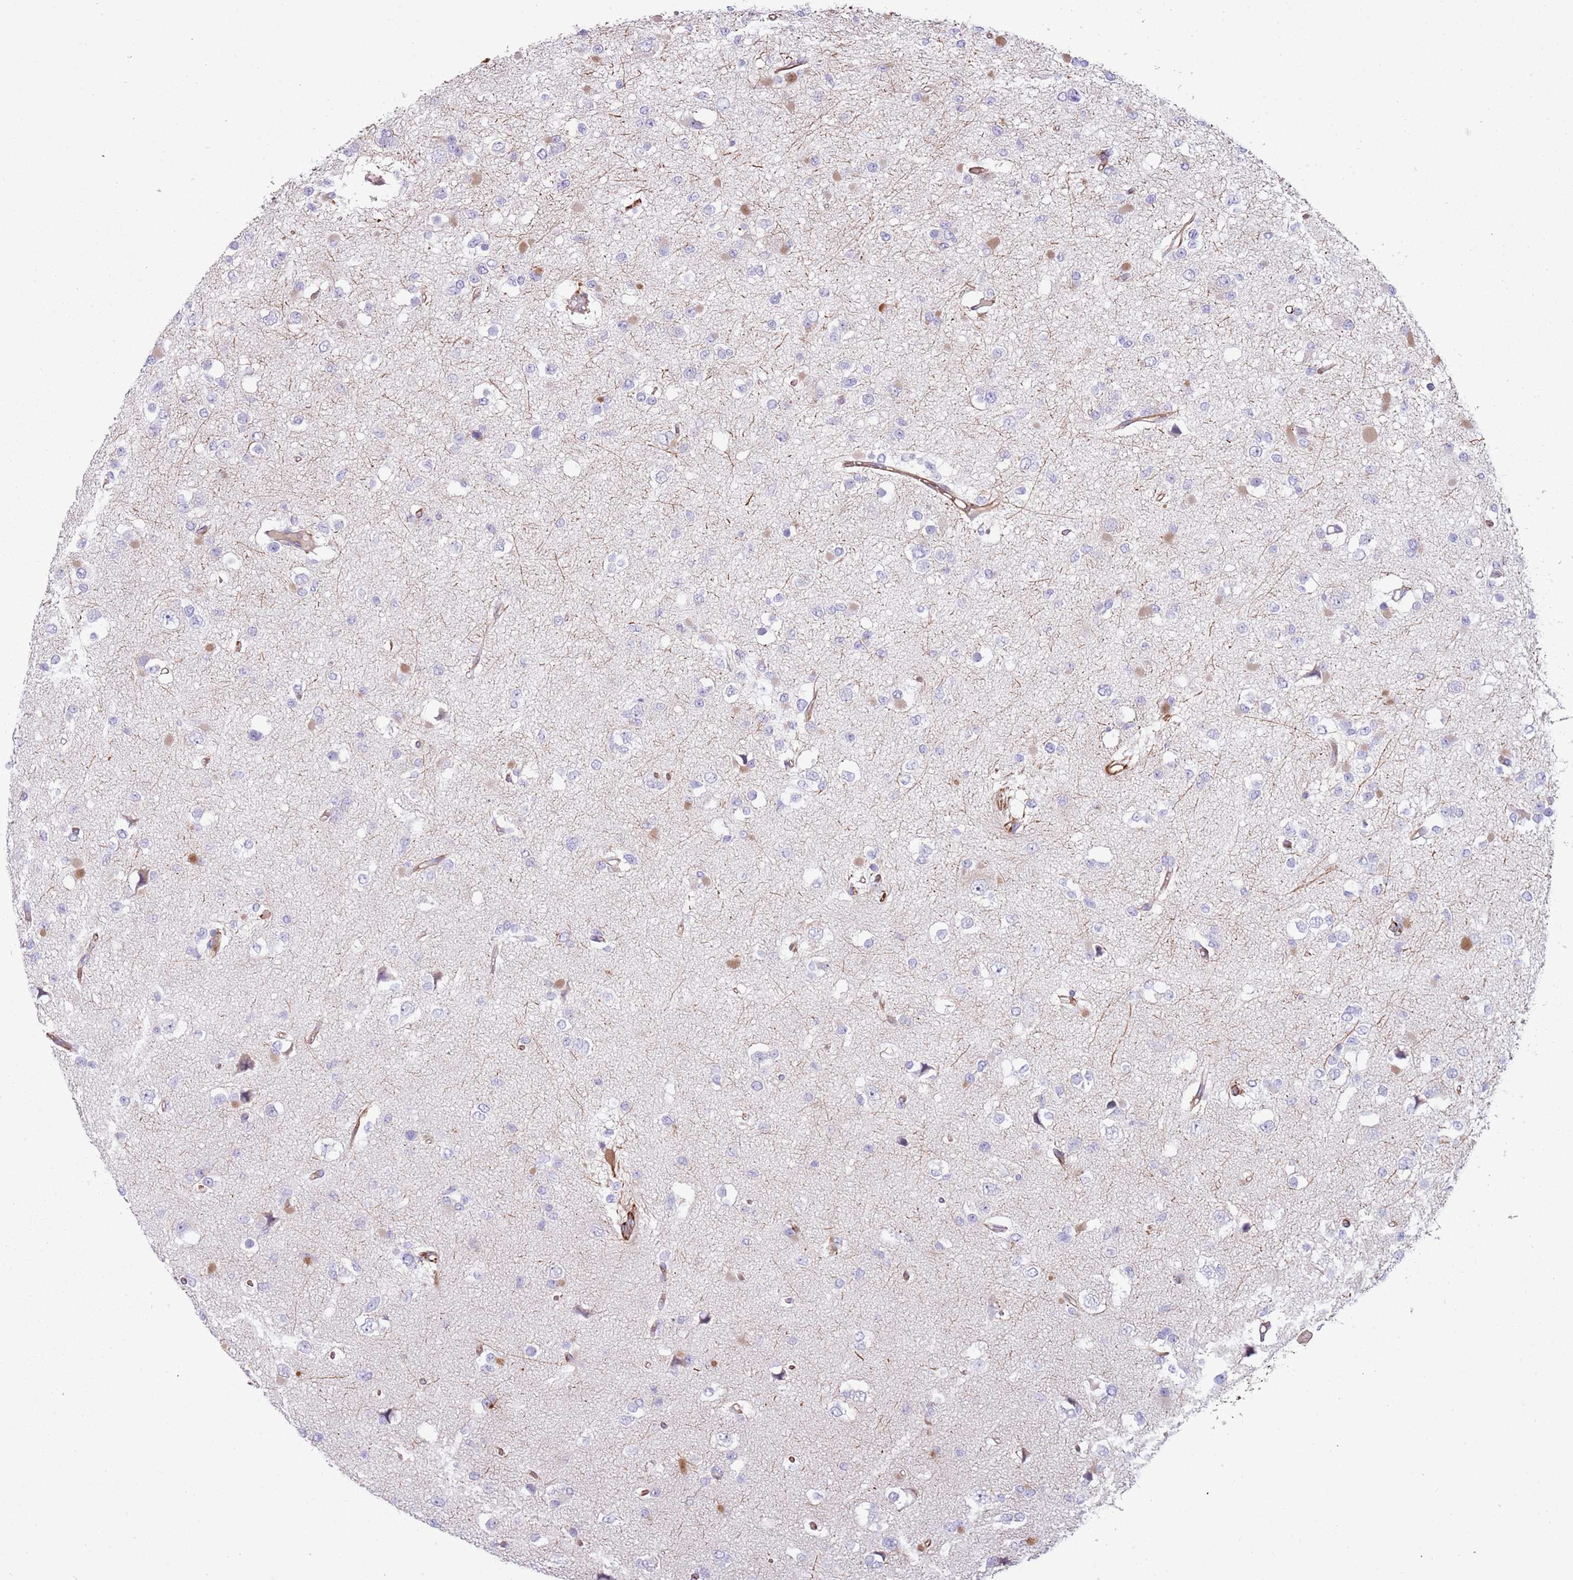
{"staining": {"intensity": "negative", "quantity": "none", "location": "none"}, "tissue": "glioma", "cell_type": "Tumor cells", "image_type": "cancer", "snomed": [{"axis": "morphology", "description": "Glioma, malignant, Low grade"}, {"axis": "topography", "description": "Brain"}], "caption": "Immunohistochemistry (IHC) image of neoplastic tissue: malignant glioma (low-grade) stained with DAB (3,3'-diaminobenzidine) exhibits no significant protein expression in tumor cells.", "gene": "MOGAT1", "patient": {"sex": "female", "age": 22}}